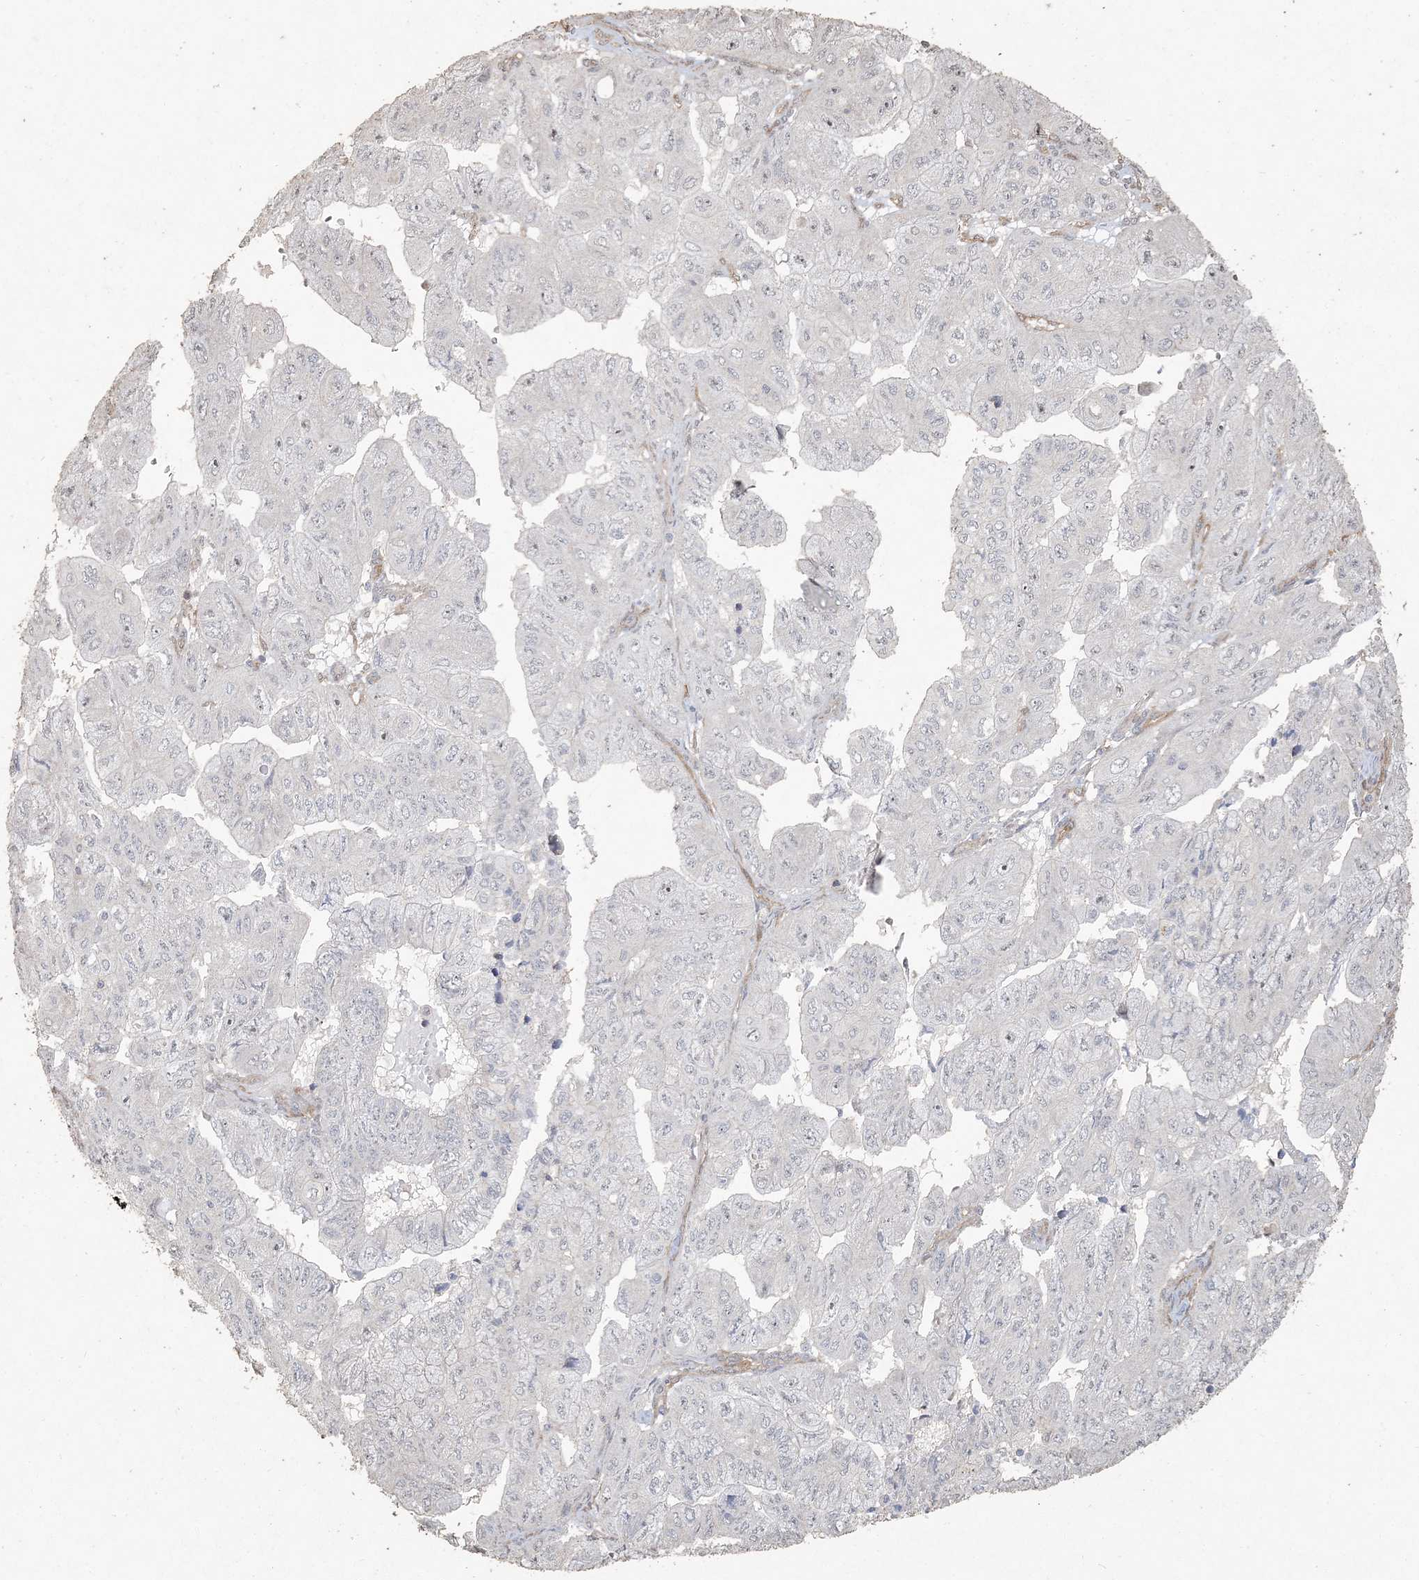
{"staining": {"intensity": "negative", "quantity": "none", "location": "none"}, "tissue": "pancreatic cancer", "cell_type": "Tumor cells", "image_type": "cancer", "snomed": [{"axis": "morphology", "description": "Adenocarcinoma, NOS"}, {"axis": "topography", "description": "Pancreas"}], "caption": "Tumor cells are negative for brown protein staining in pancreatic adenocarcinoma.", "gene": "RNF145", "patient": {"sex": "male", "age": 51}}